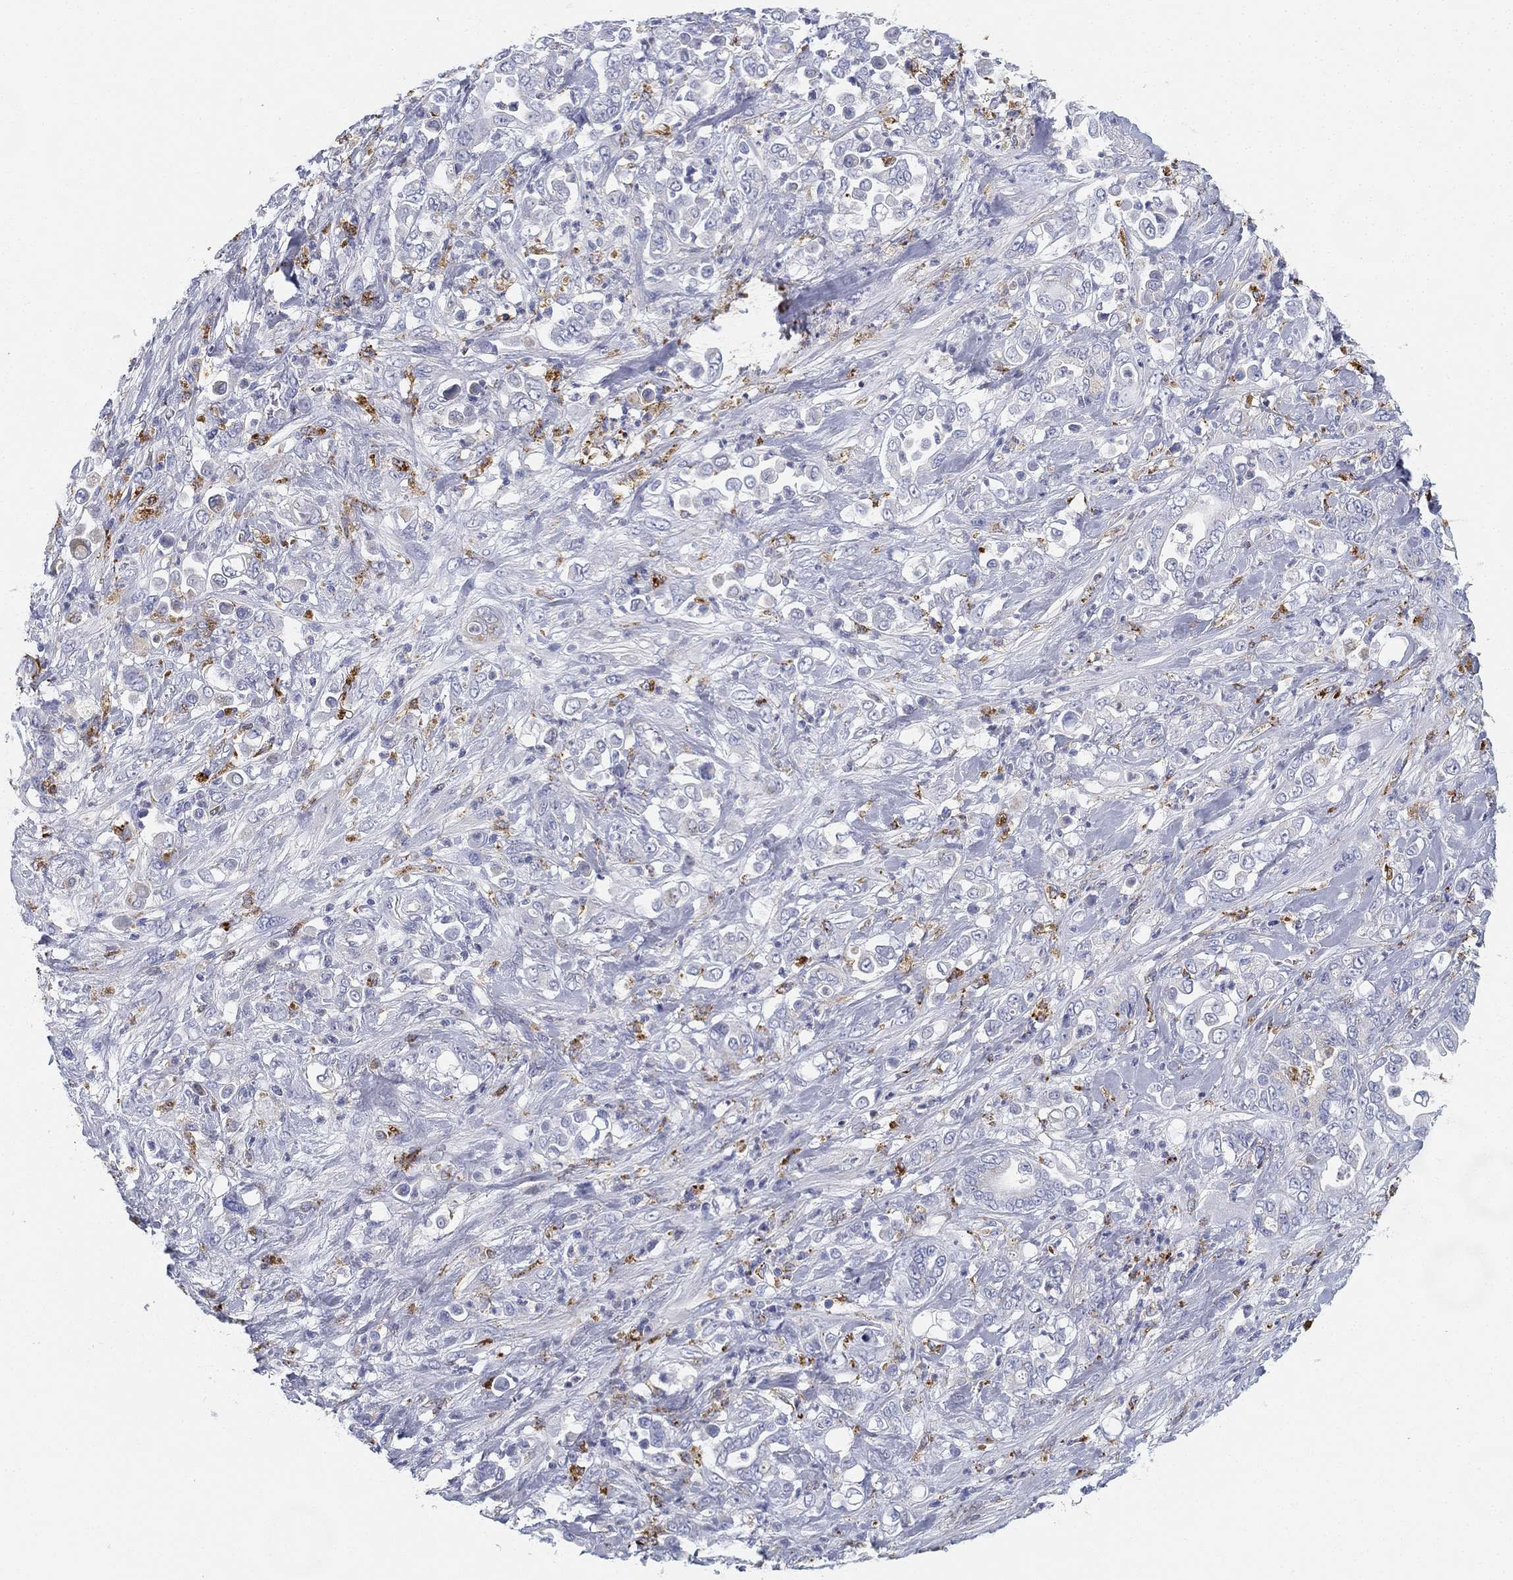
{"staining": {"intensity": "moderate", "quantity": "<25%", "location": "cytoplasmic/membranous"}, "tissue": "stomach cancer", "cell_type": "Tumor cells", "image_type": "cancer", "snomed": [{"axis": "morphology", "description": "Adenocarcinoma, NOS"}, {"axis": "topography", "description": "Stomach"}], "caption": "Moderate cytoplasmic/membranous protein staining is present in approximately <25% of tumor cells in adenocarcinoma (stomach).", "gene": "NPC2", "patient": {"sex": "female", "age": 79}}